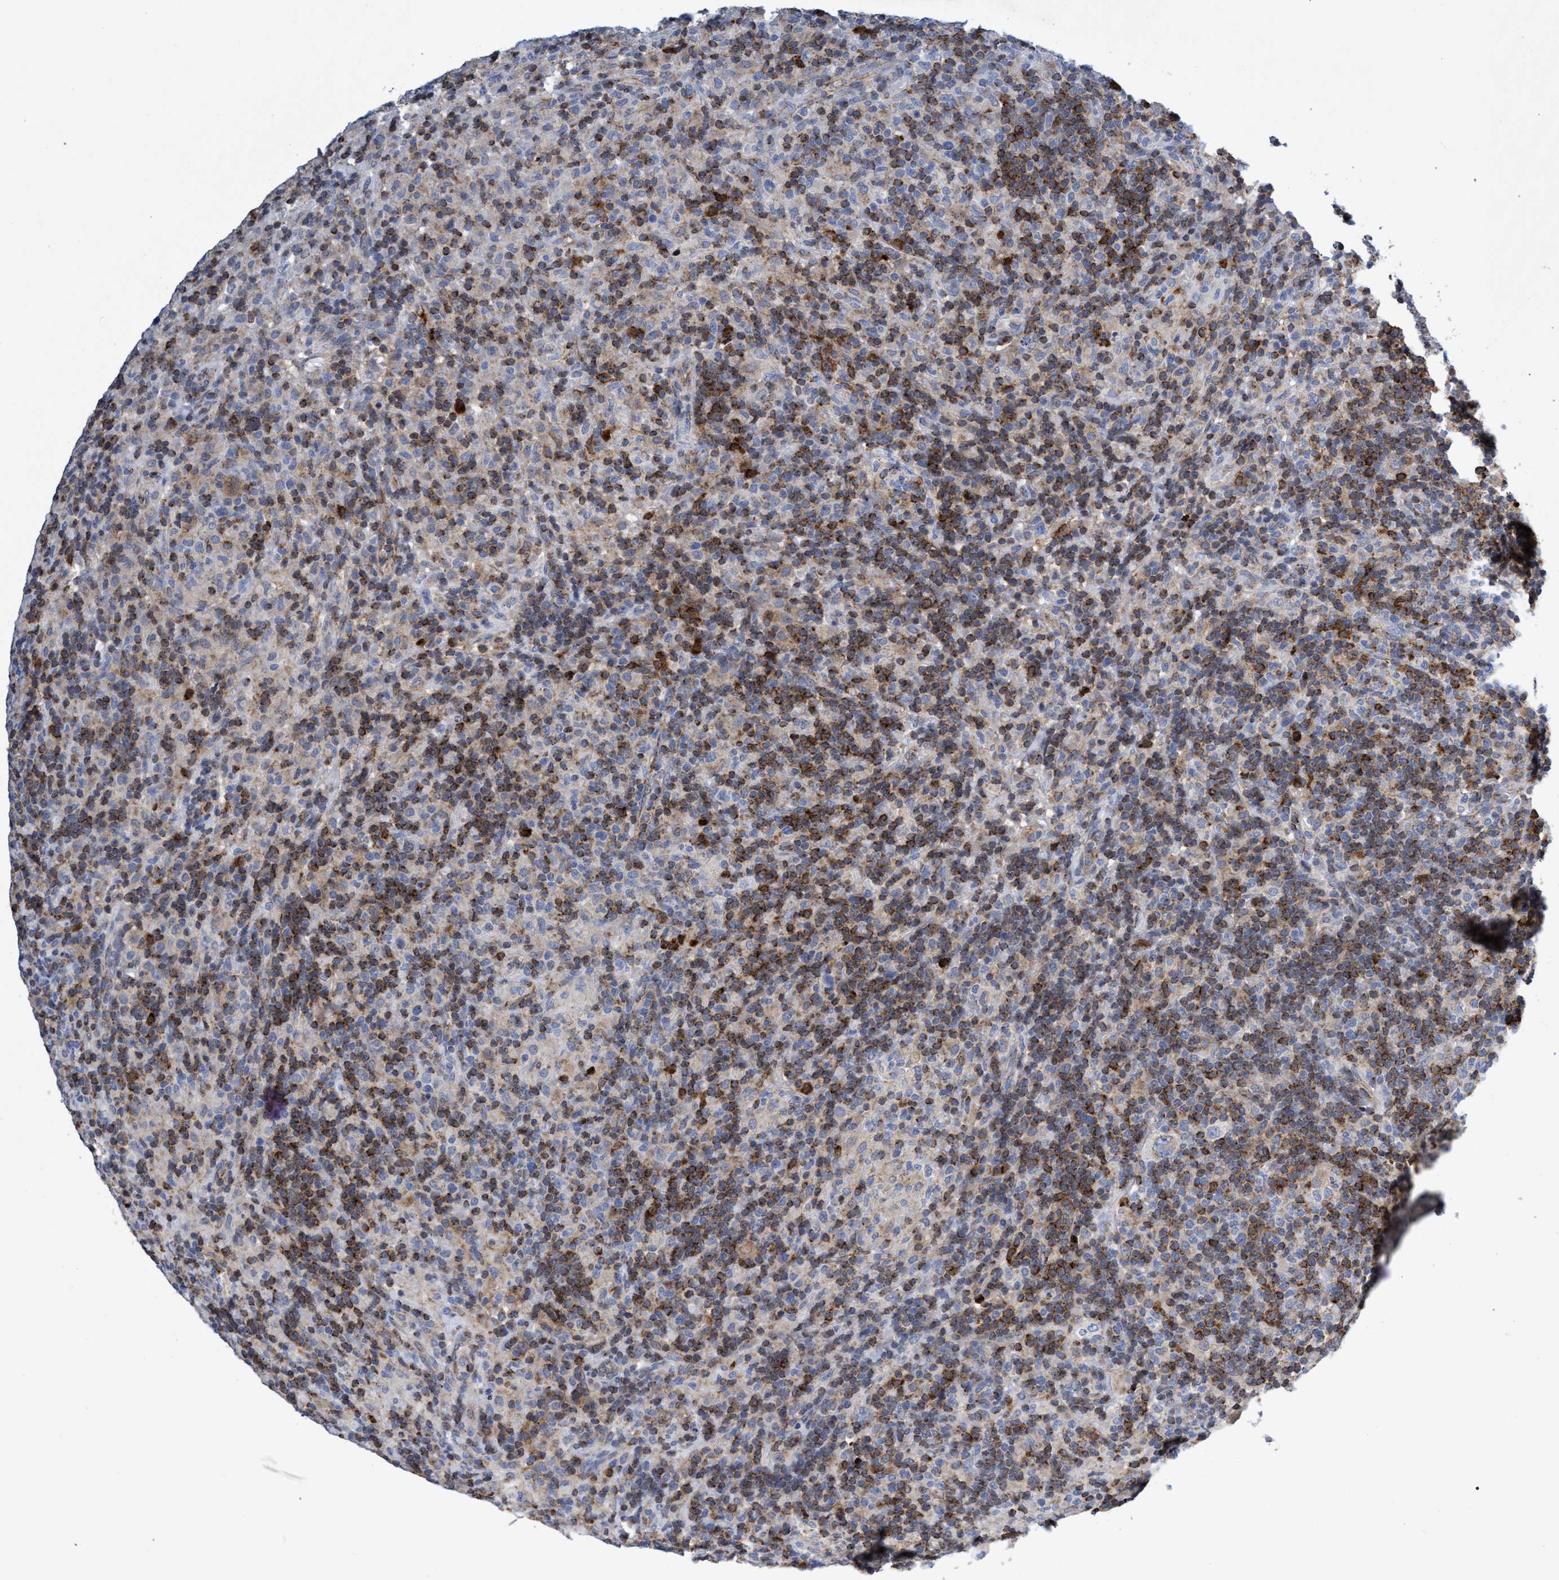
{"staining": {"intensity": "weak", "quantity": "<25%", "location": "cytoplasmic/membranous"}, "tissue": "lymphoma", "cell_type": "Tumor cells", "image_type": "cancer", "snomed": [{"axis": "morphology", "description": "Hodgkin's disease, NOS"}, {"axis": "topography", "description": "Lymph node"}], "caption": "There is no significant staining in tumor cells of lymphoma.", "gene": "CRYZ", "patient": {"sex": "male", "age": 70}}